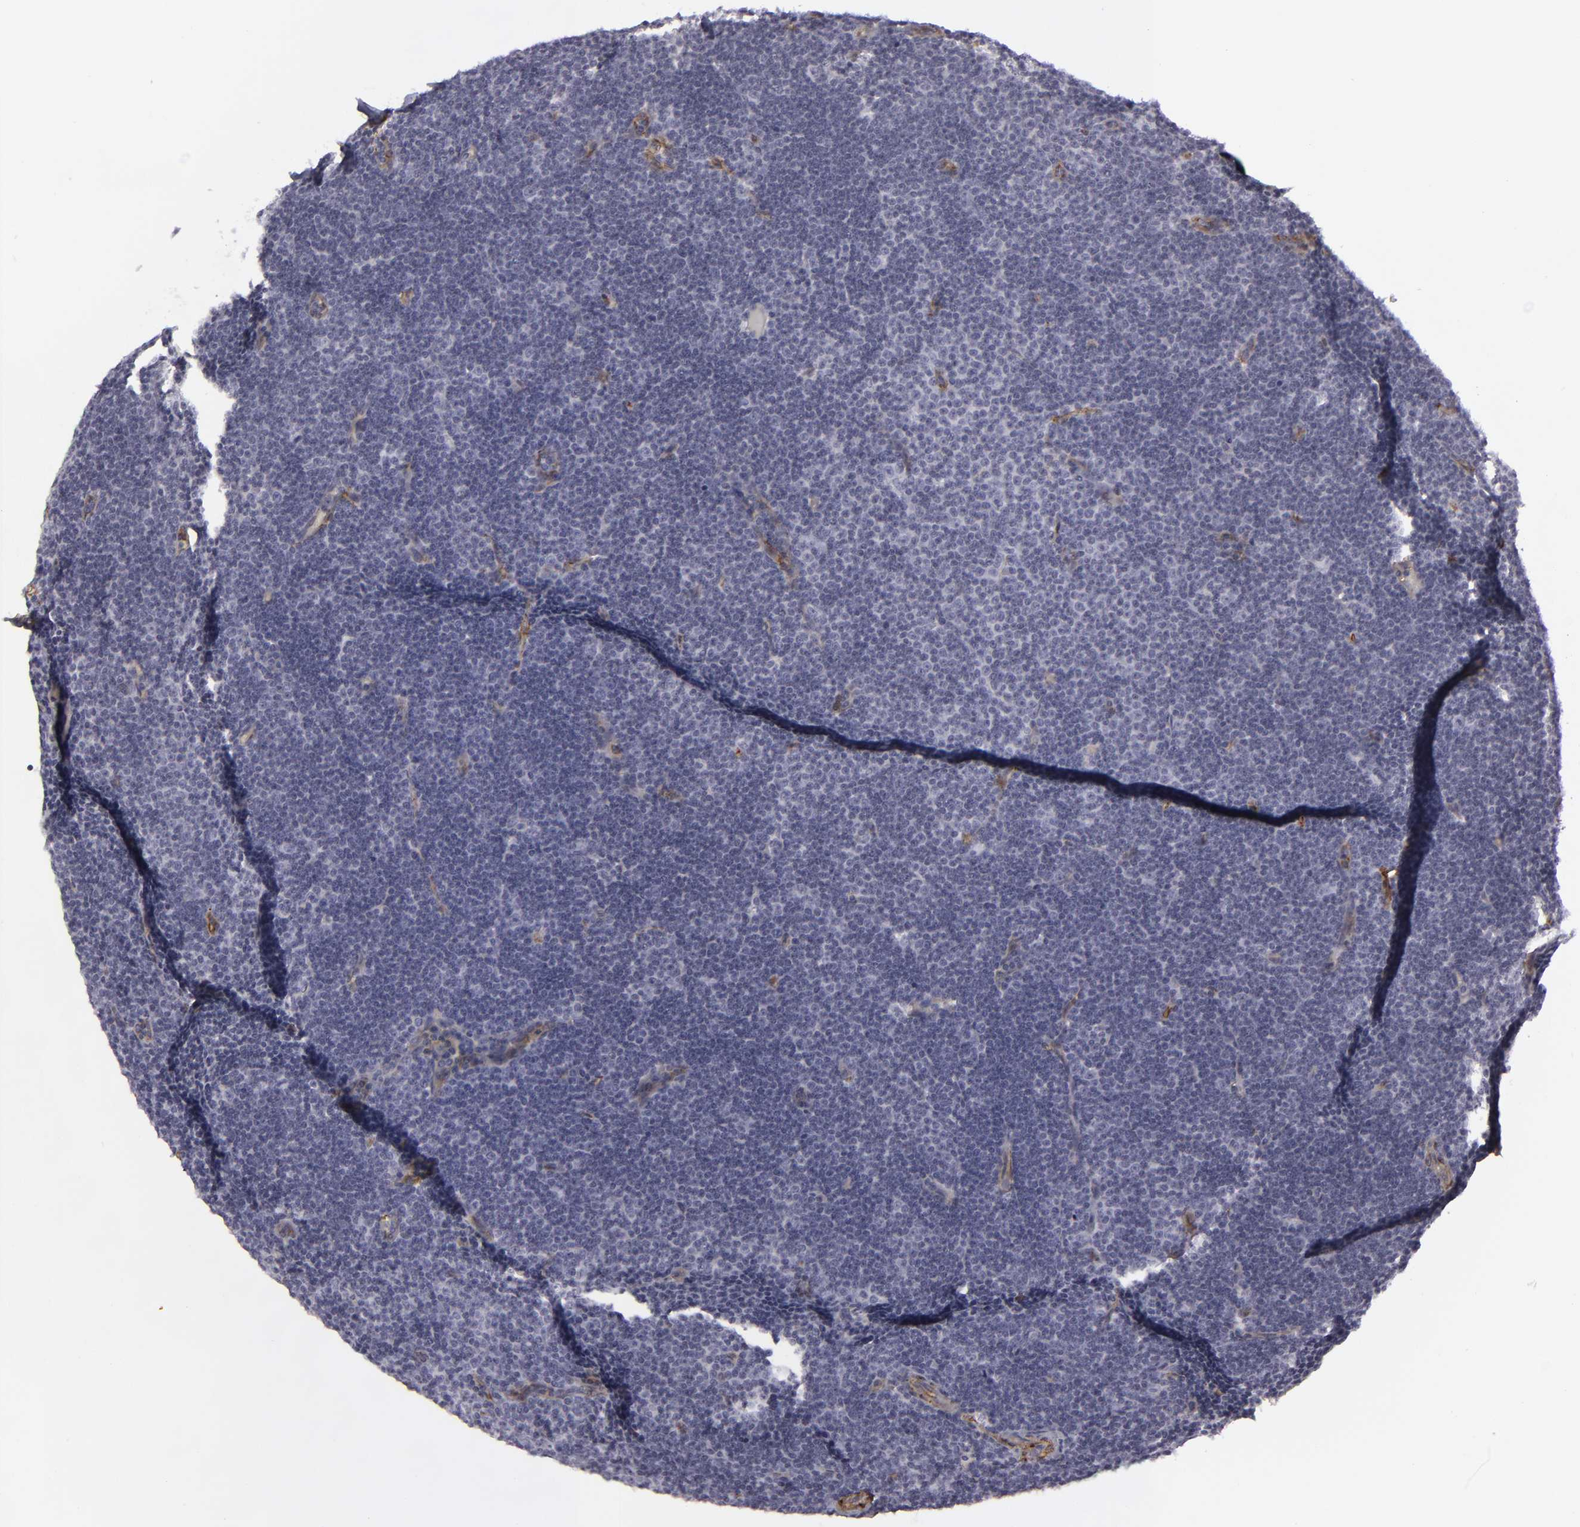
{"staining": {"intensity": "negative", "quantity": "none", "location": "none"}, "tissue": "lymphoma", "cell_type": "Tumor cells", "image_type": "cancer", "snomed": [{"axis": "morphology", "description": "Malignant lymphoma, non-Hodgkin's type, Low grade"}, {"axis": "topography", "description": "Lymph node"}], "caption": "Immunohistochemistry of human lymphoma demonstrates no expression in tumor cells. (Brightfield microscopy of DAB immunohistochemistry (IHC) at high magnification).", "gene": "MCAM", "patient": {"sex": "male", "age": 57}}